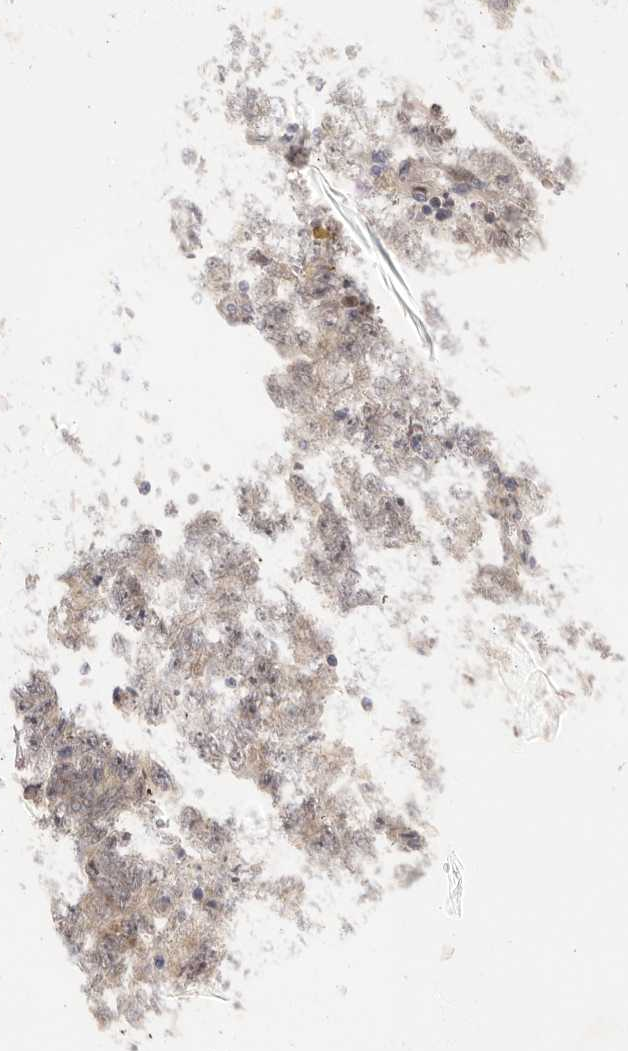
{"staining": {"intensity": "weak", "quantity": "<25%", "location": "nuclear"}, "tissue": "testis cancer", "cell_type": "Tumor cells", "image_type": "cancer", "snomed": [{"axis": "morphology", "description": "Carcinoma, Embryonal, NOS"}, {"axis": "topography", "description": "Testis"}], "caption": "Protein analysis of testis cancer demonstrates no significant expression in tumor cells. The staining is performed using DAB (3,3'-diaminobenzidine) brown chromogen with nuclei counter-stained in using hematoxylin.", "gene": "ZNF326", "patient": {"sex": "male", "age": 25}}